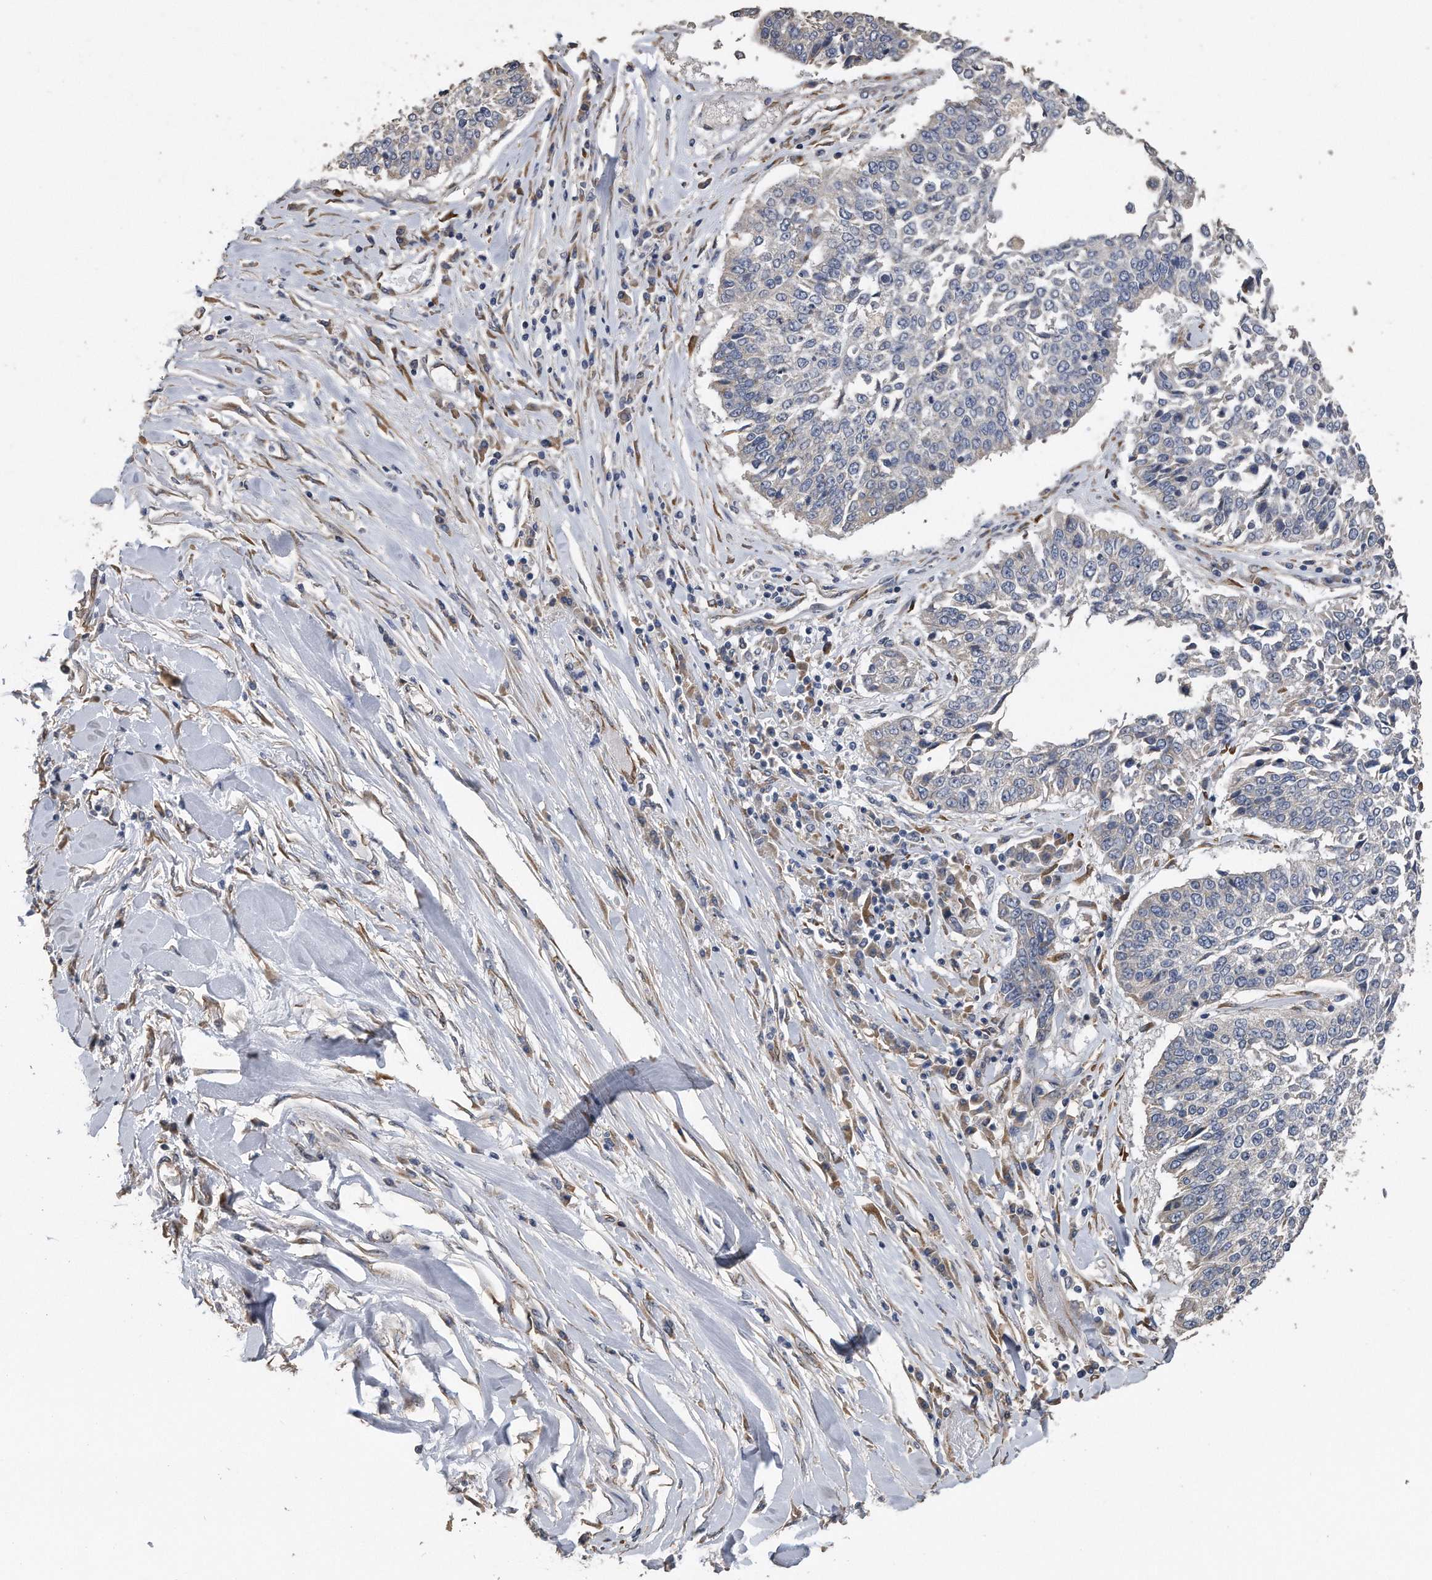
{"staining": {"intensity": "negative", "quantity": "none", "location": "none"}, "tissue": "lung cancer", "cell_type": "Tumor cells", "image_type": "cancer", "snomed": [{"axis": "morphology", "description": "Normal tissue, NOS"}, {"axis": "morphology", "description": "Squamous cell carcinoma, NOS"}, {"axis": "topography", "description": "Cartilage tissue"}, {"axis": "topography", "description": "Lung"}, {"axis": "topography", "description": "Peripheral nerve tissue"}], "caption": "DAB (3,3'-diaminobenzidine) immunohistochemical staining of lung squamous cell carcinoma reveals no significant expression in tumor cells.", "gene": "PCLO", "patient": {"sex": "female", "age": 49}}